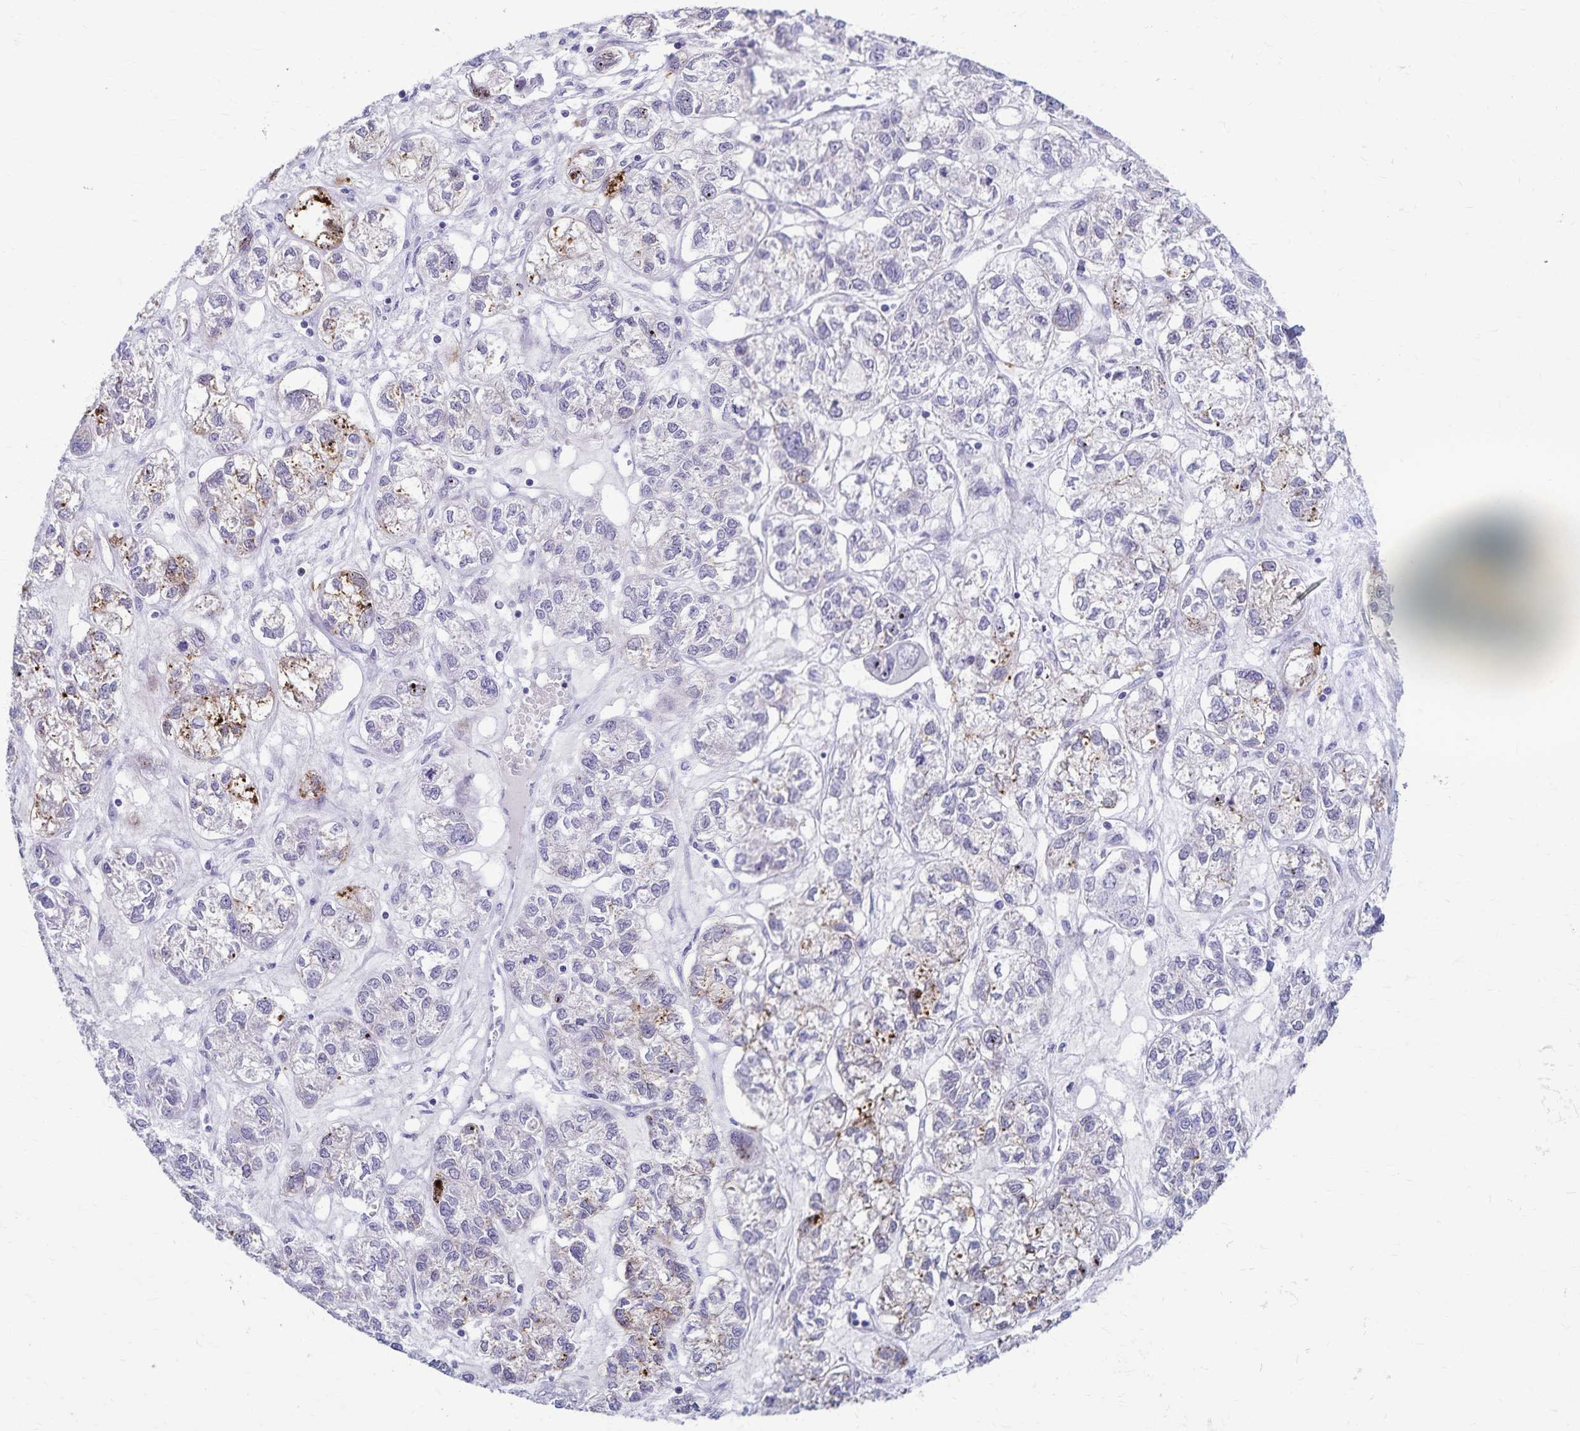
{"staining": {"intensity": "moderate", "quantity": "<25%", "location": "cytoplasmic/membranous"}, "tissue": "ovarian cancer", "cell_type": "Tumor cells", "image_type": "cancer", "snomed": [{"axis": "morphology", "description": "Carcinoma, endometroid"}, {"axis": "topography", "description": "Ovary"}], "caption": "This is a histology image of immunohistochemistry staining of ovarian cancer (endometroid carcinoma), which shows moderate staining in the cytoplasmic/membranous of tumor cells.", "gene": "TMEM60", "patient": {"sex": "female", "age": 64}}